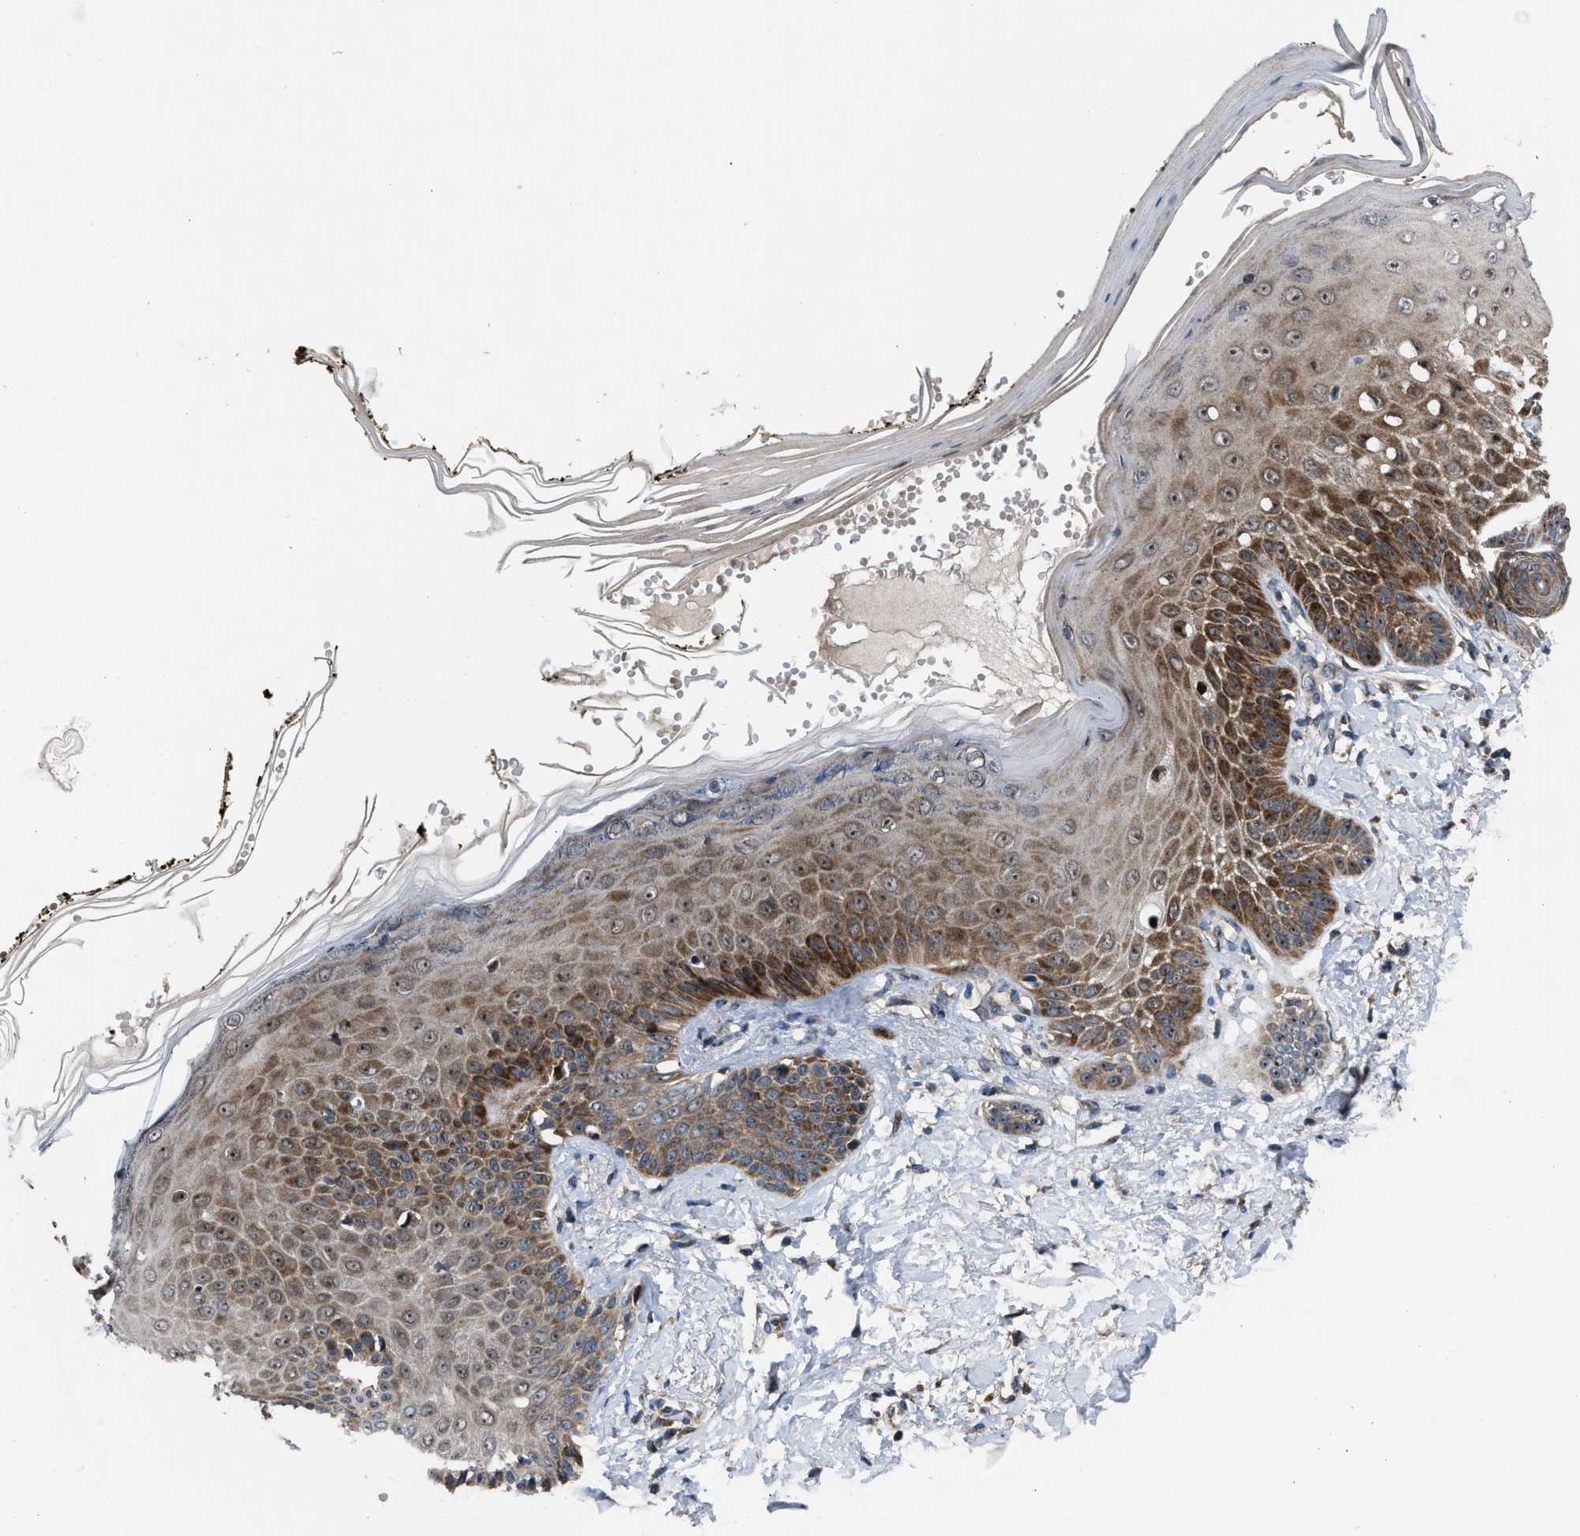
{"staining": {"intensity": "weak", "quantity": ">75%", "location": "cytoplasmic/membranous"}, "tissue": "skin", "cell_type": "Fibroblasts", "image_type": "normal", "snomed": [{"axis": "morphology", "description": "Normal tissue, NOS"}, {"axis": "topography", "description": "Skin"}, {"axis": "topography", "description": "Peripheral nerve tissue"}], "caption": "About >75% of fibroblasts in normal human skin demonstrate weak cytoplasmic/membranous protein expression as visualized by brown immunohistochemical staining.", "gene": "HAUS6", "patient": {"sex": "male", "age": 24}}